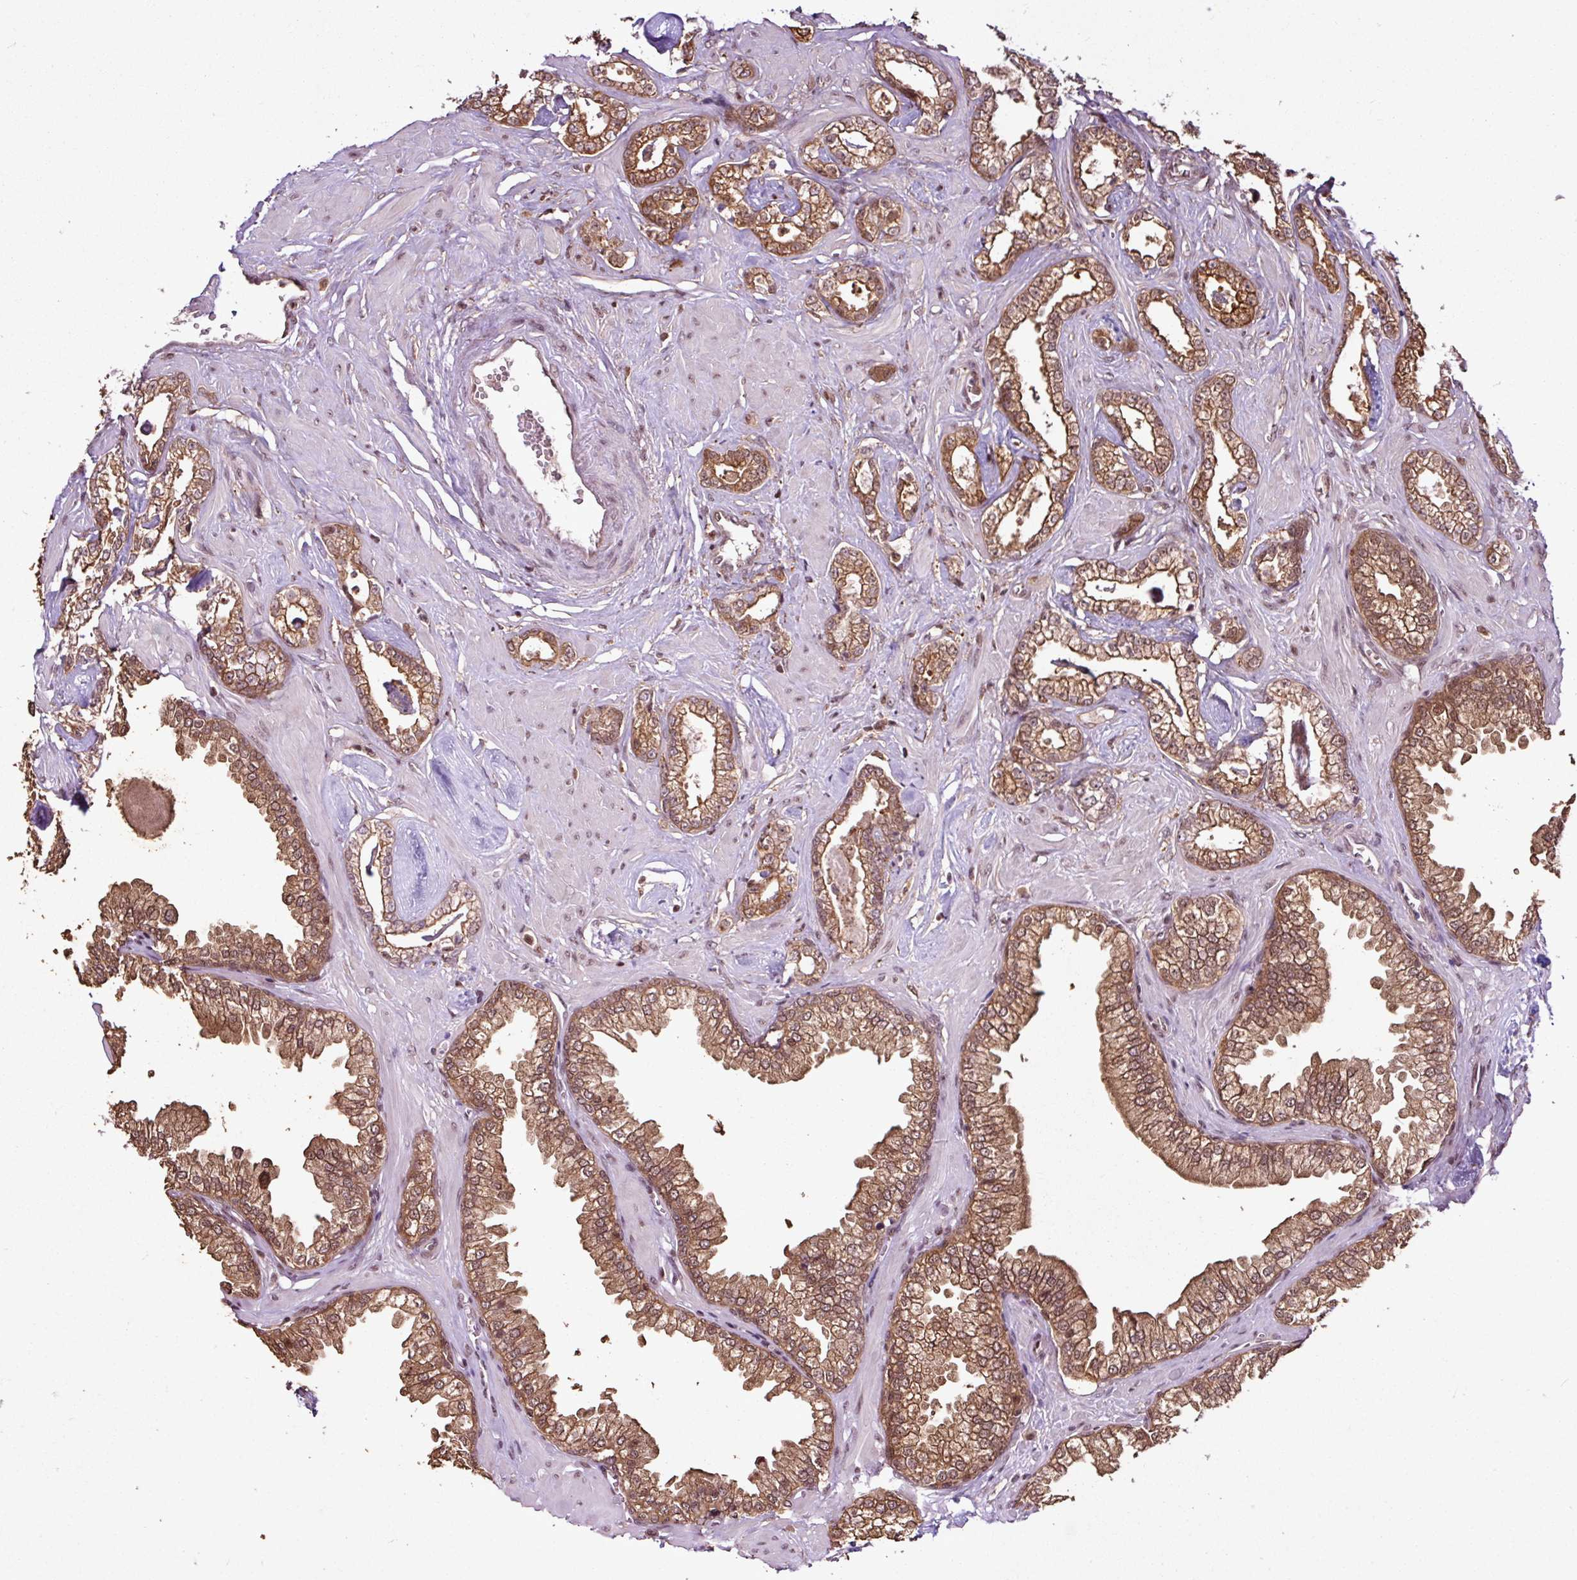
{"staining": {"intensity": "moderate", "quantity": ">75%", "location": "cytoplasmic/membranous,nuclear"}, "tissue": "prostate cancer", "cell_type": "Tumor cells", "image_type": "cancer", "snomed": [{"axis": "morphology", "description": "Adenocarcinoma, Low grade"}, {"axis": "topography", "description": "Prostate"}], "caption": "Immunohistochemical staining of human prostate cancer (low-grade adenocarcinoma) displays moderate cytoplasmic/membranous and nuclear protein expression in about >75% of tumor cells.", "gene": "ITPKC", "patient": {"sex": "male", "age": 60}}